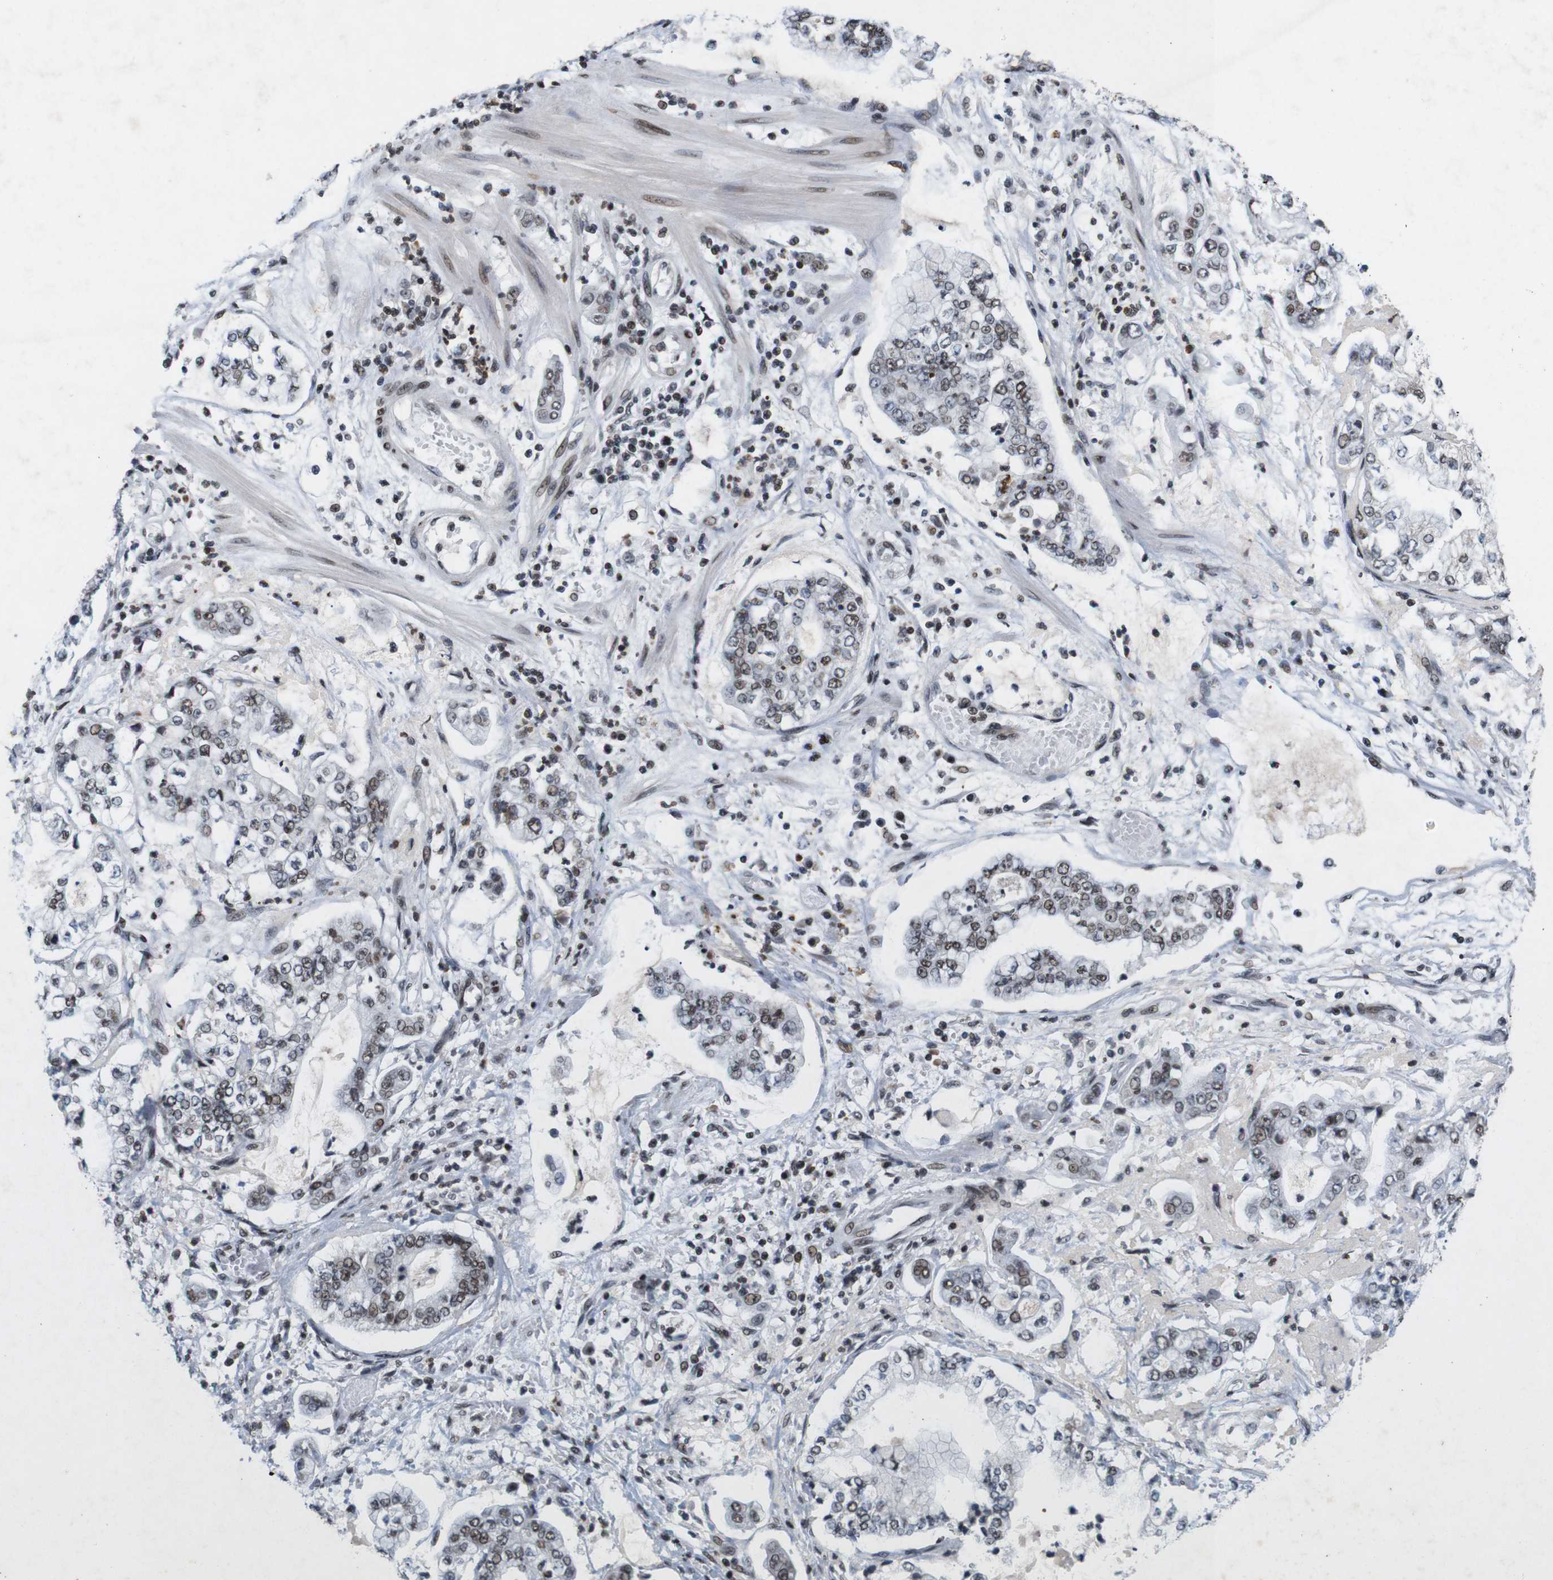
{"staining": {"intensity": "weak", "quantity": ">75%", "location": "nuclear"}, "tissue": "stomach cancer", "cell_type": "Tumor cells", "image_type": "cancer", "snomed": [{"axis": "morphology", "description": "Adenocarcinoma, NOS"}, {"axis": "topography", "description": "Stomach"}], "caption": "Tumor cells reveal low levels of weak nuclear positivity in approximately >75% of cells in human stomach adenocarcinoma.", "gene": "MAGEH1", "patient": {"sex": "male", "age": 76}}